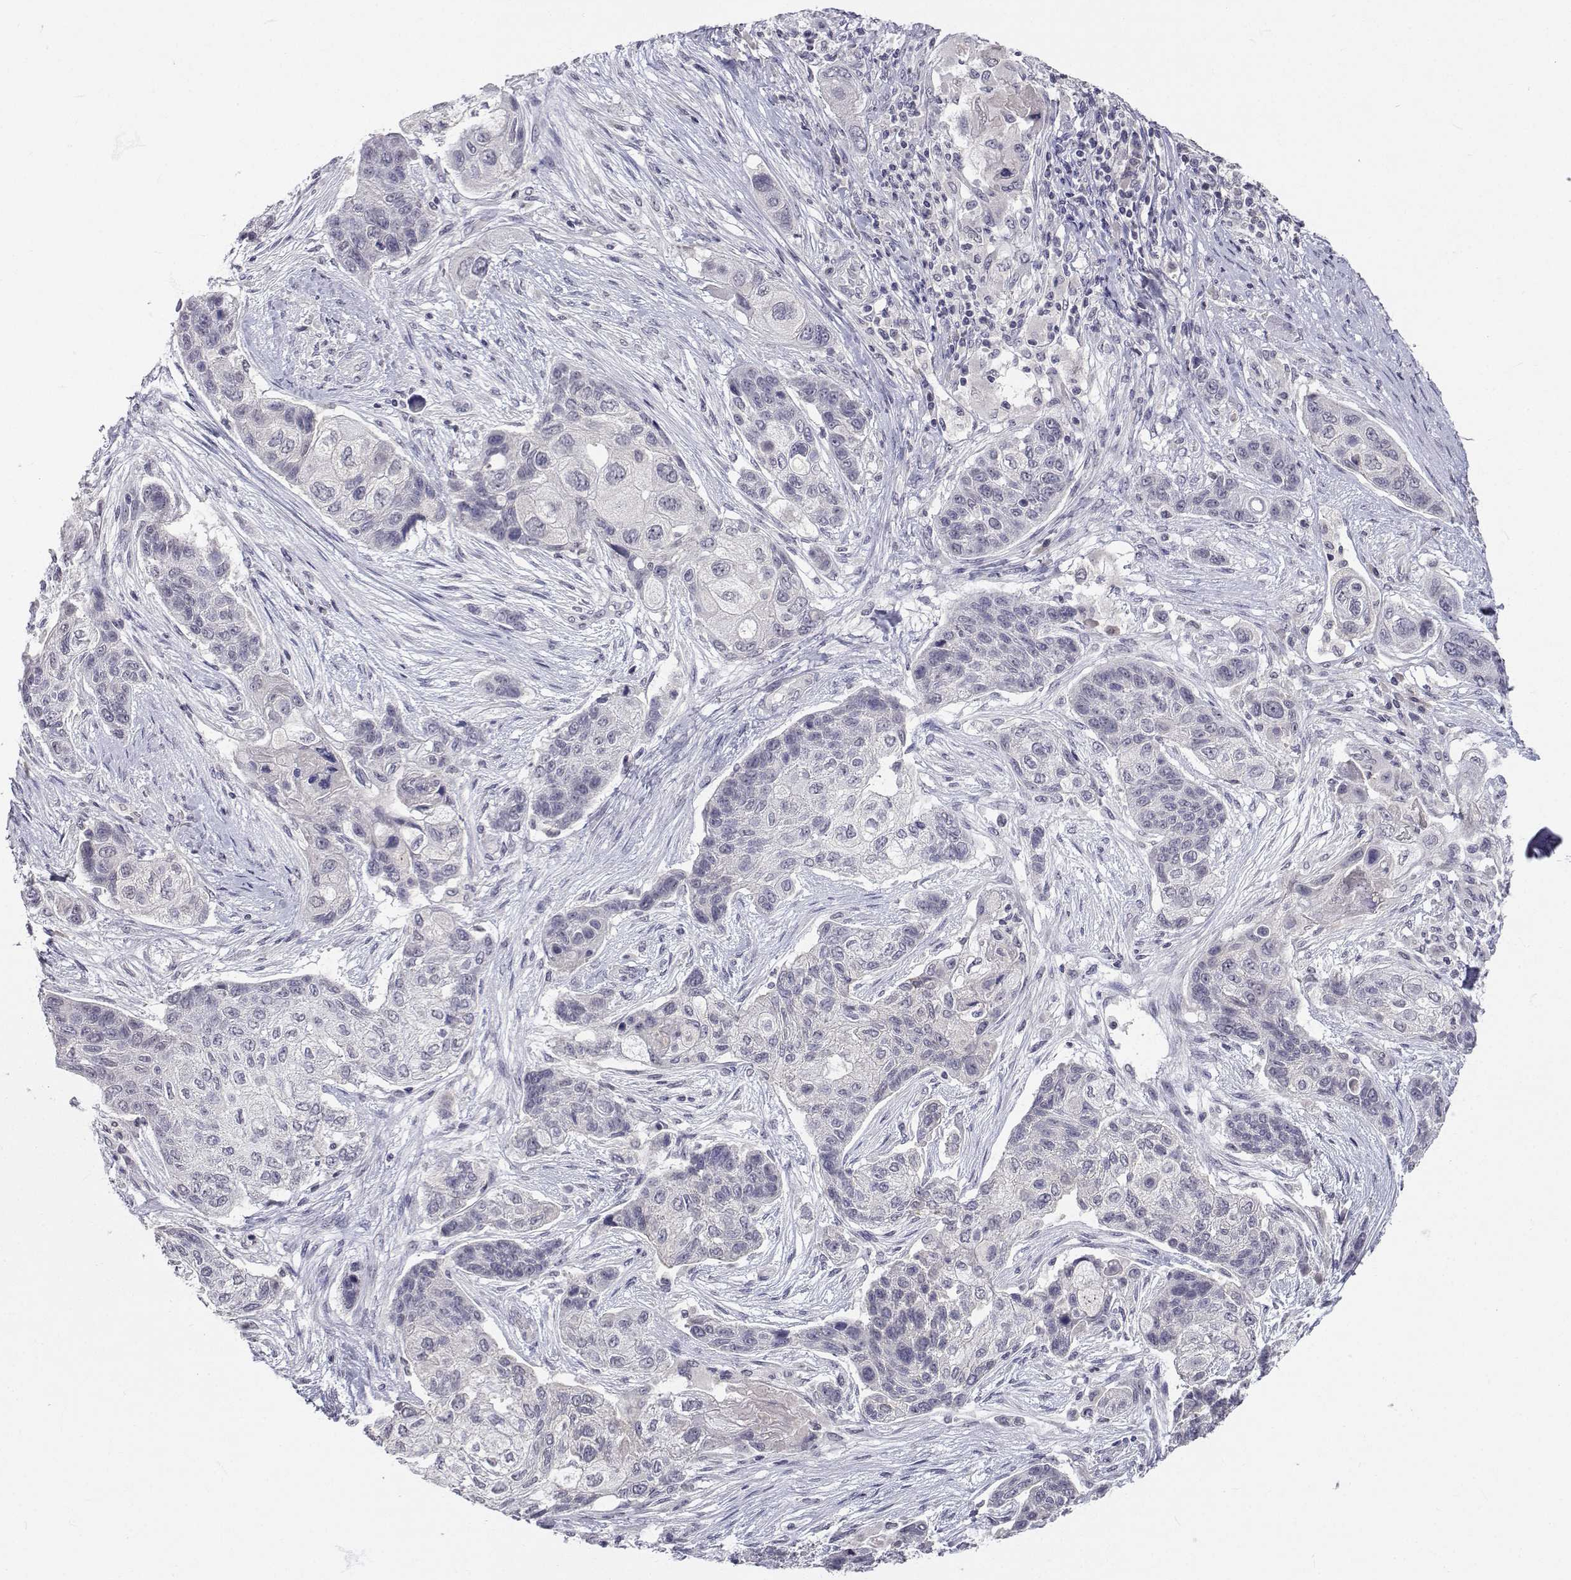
{"staining": {"intensity": "negative", "quantity": "none", "location": "none"}, "tissue": "lung cancer", "cell_type": "Tumor cells", "image_type": "cancer", "snomed": [{"axis": "morphology", "description": "Squamous cell carcinoma, NOS"}, {"axis": "topography", "description": "Lung"}], "caption": "Immunohistochemistry (IHC) of lung squamous cell carcinoma demonstrates no staining in tumor cells.", "gene": "SLC6A3", "patient": {"sex": "male", "age": 69}}